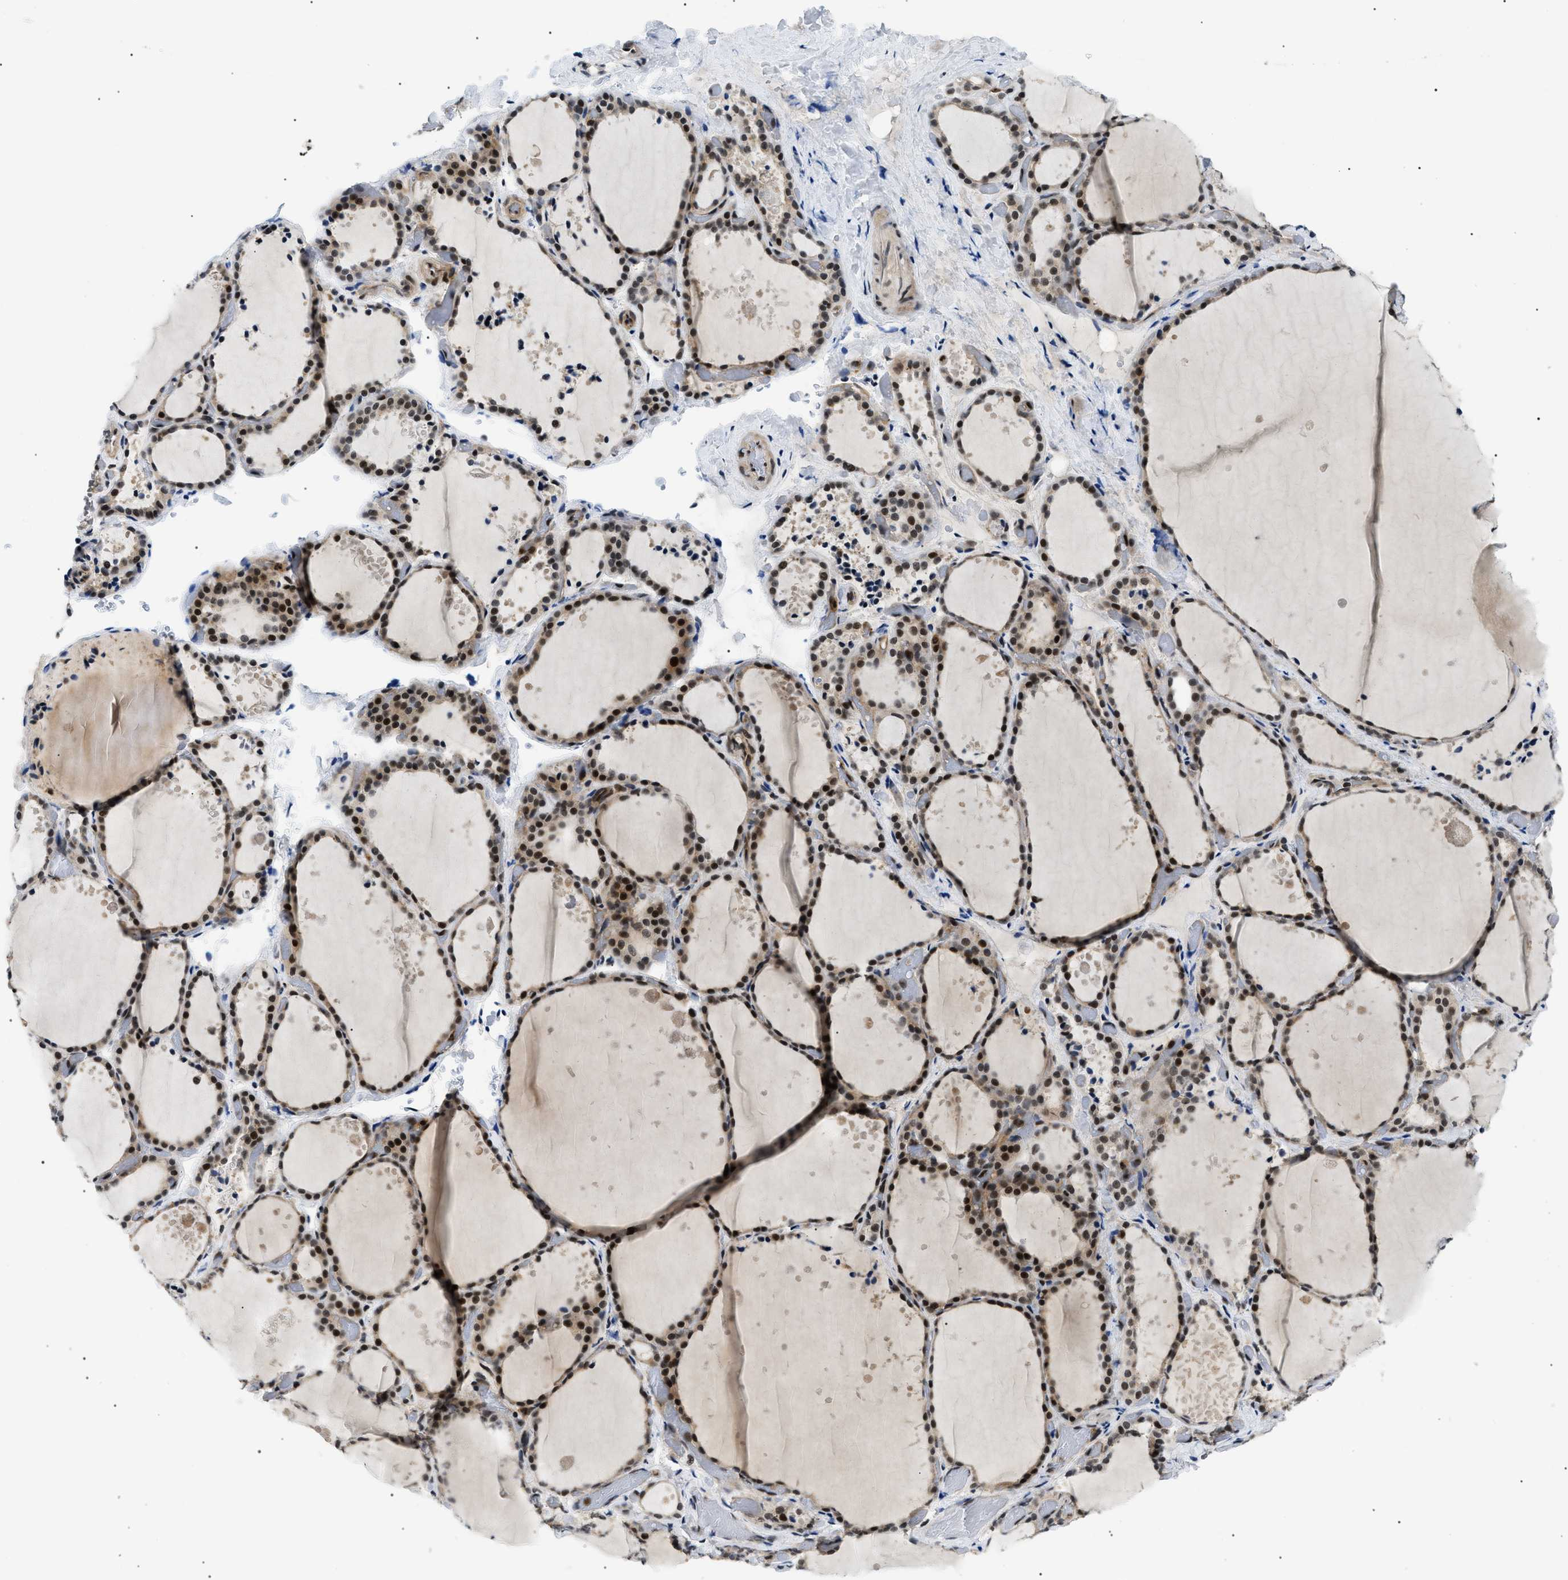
{"staining": {"intensity": "strong", "quantity": ">75%", "location": "cytoplasmic/membranous,nuclear"}, "tissue": "thyroid gland", "cell_type": "Glandular cells", "image_type": "normal", "snomed": [{"axis": "morphology", "description": "Normal tissue, NOS"}, {"axis": "topography", "description": "Thyroid gland"}], "caption": "IHC image of benign thyroid gland: human thyroid gland stained using immunohistochemistry (IHC) exhibits high levels of strong protein expression localized specifically in the cytoplasmic/membranous,nuclear of glandular cells, appearing as a cytoplasmic/membranous,nuclear brown color.", "gene": "RBM15", "patient": {"sex": "female", "age": 44}}